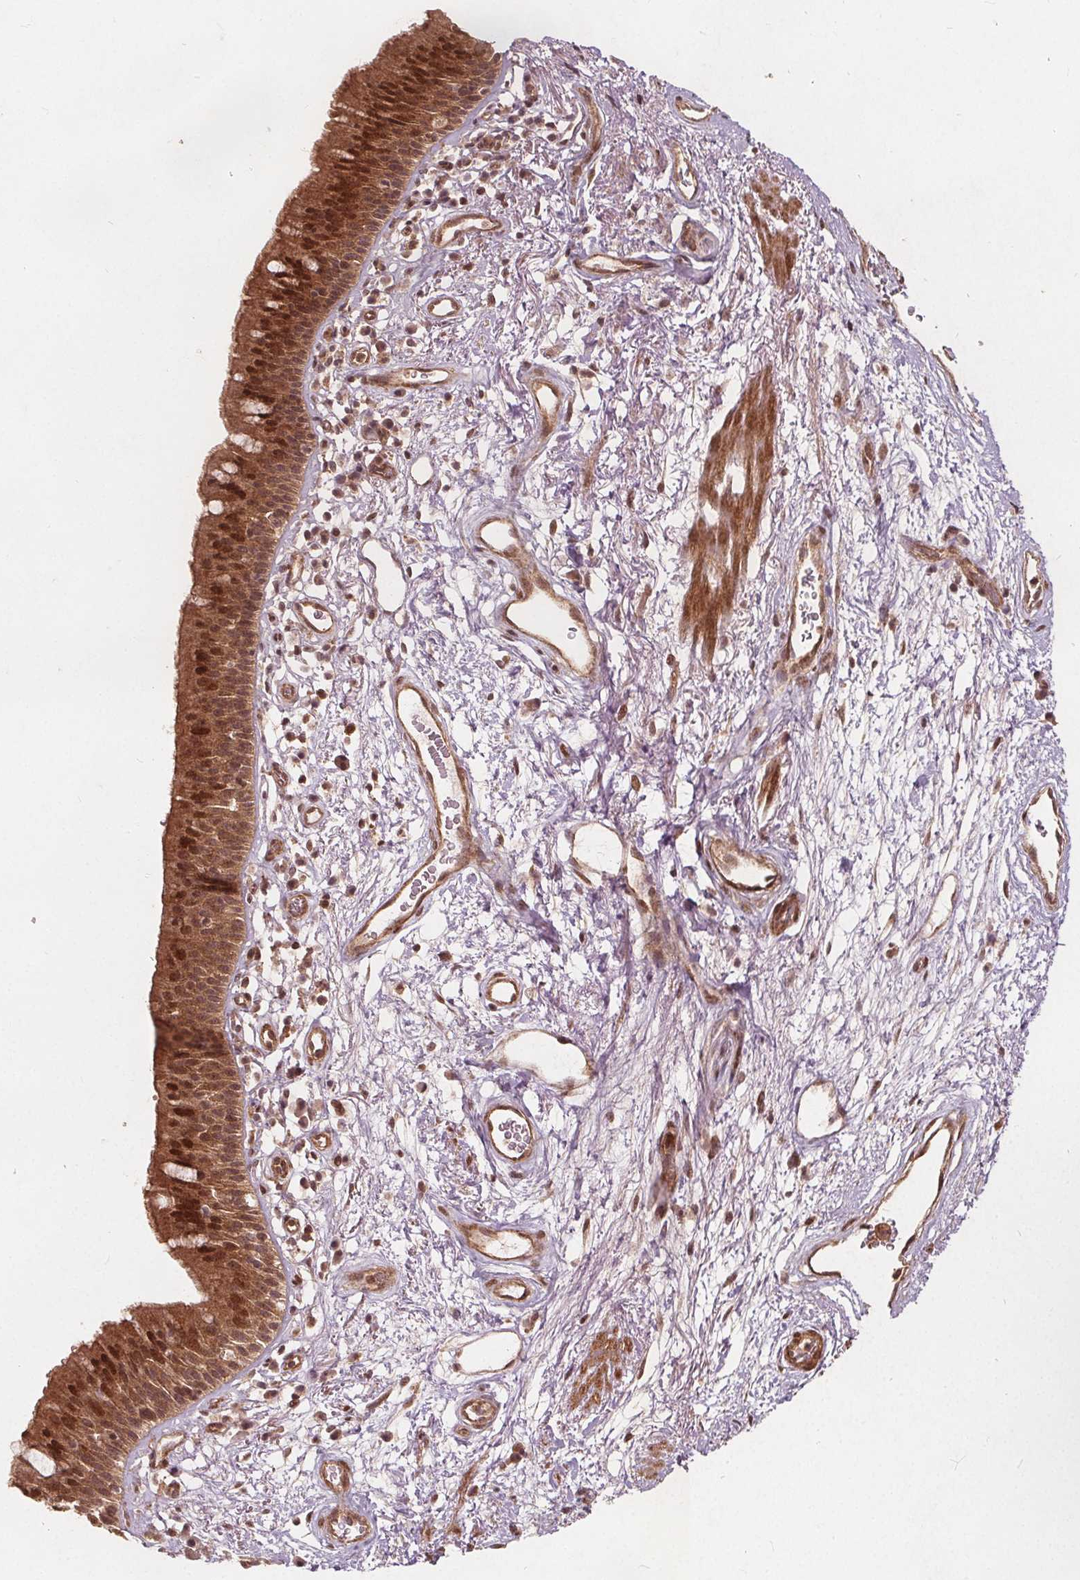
{"staining": {"intensity": "moderate", "quantity": ">75%", "location": "cytoplasmic/membranous,nuclear"}, "tissue": "bronchus", "cell_type": "Respiratory epithelial cells", "image_type": "normal", "snomed": [{"axis": "morphology", "description": "Normal tissue, NOS"}, {"axis": "topography", "description": "Cartilage tissue"}, {"axis": "topography", "description": "Bronchus"}], "caption": "A high-resolution photomicrograph shows IHC staining of normal bronchus, which shows moderate cytoplasmic/membranous,nuclear positivity in about >75% of respiratory epithelial cells.", "gene": "PPP1CB", "patient": {"sex": "male", "age": 58}}